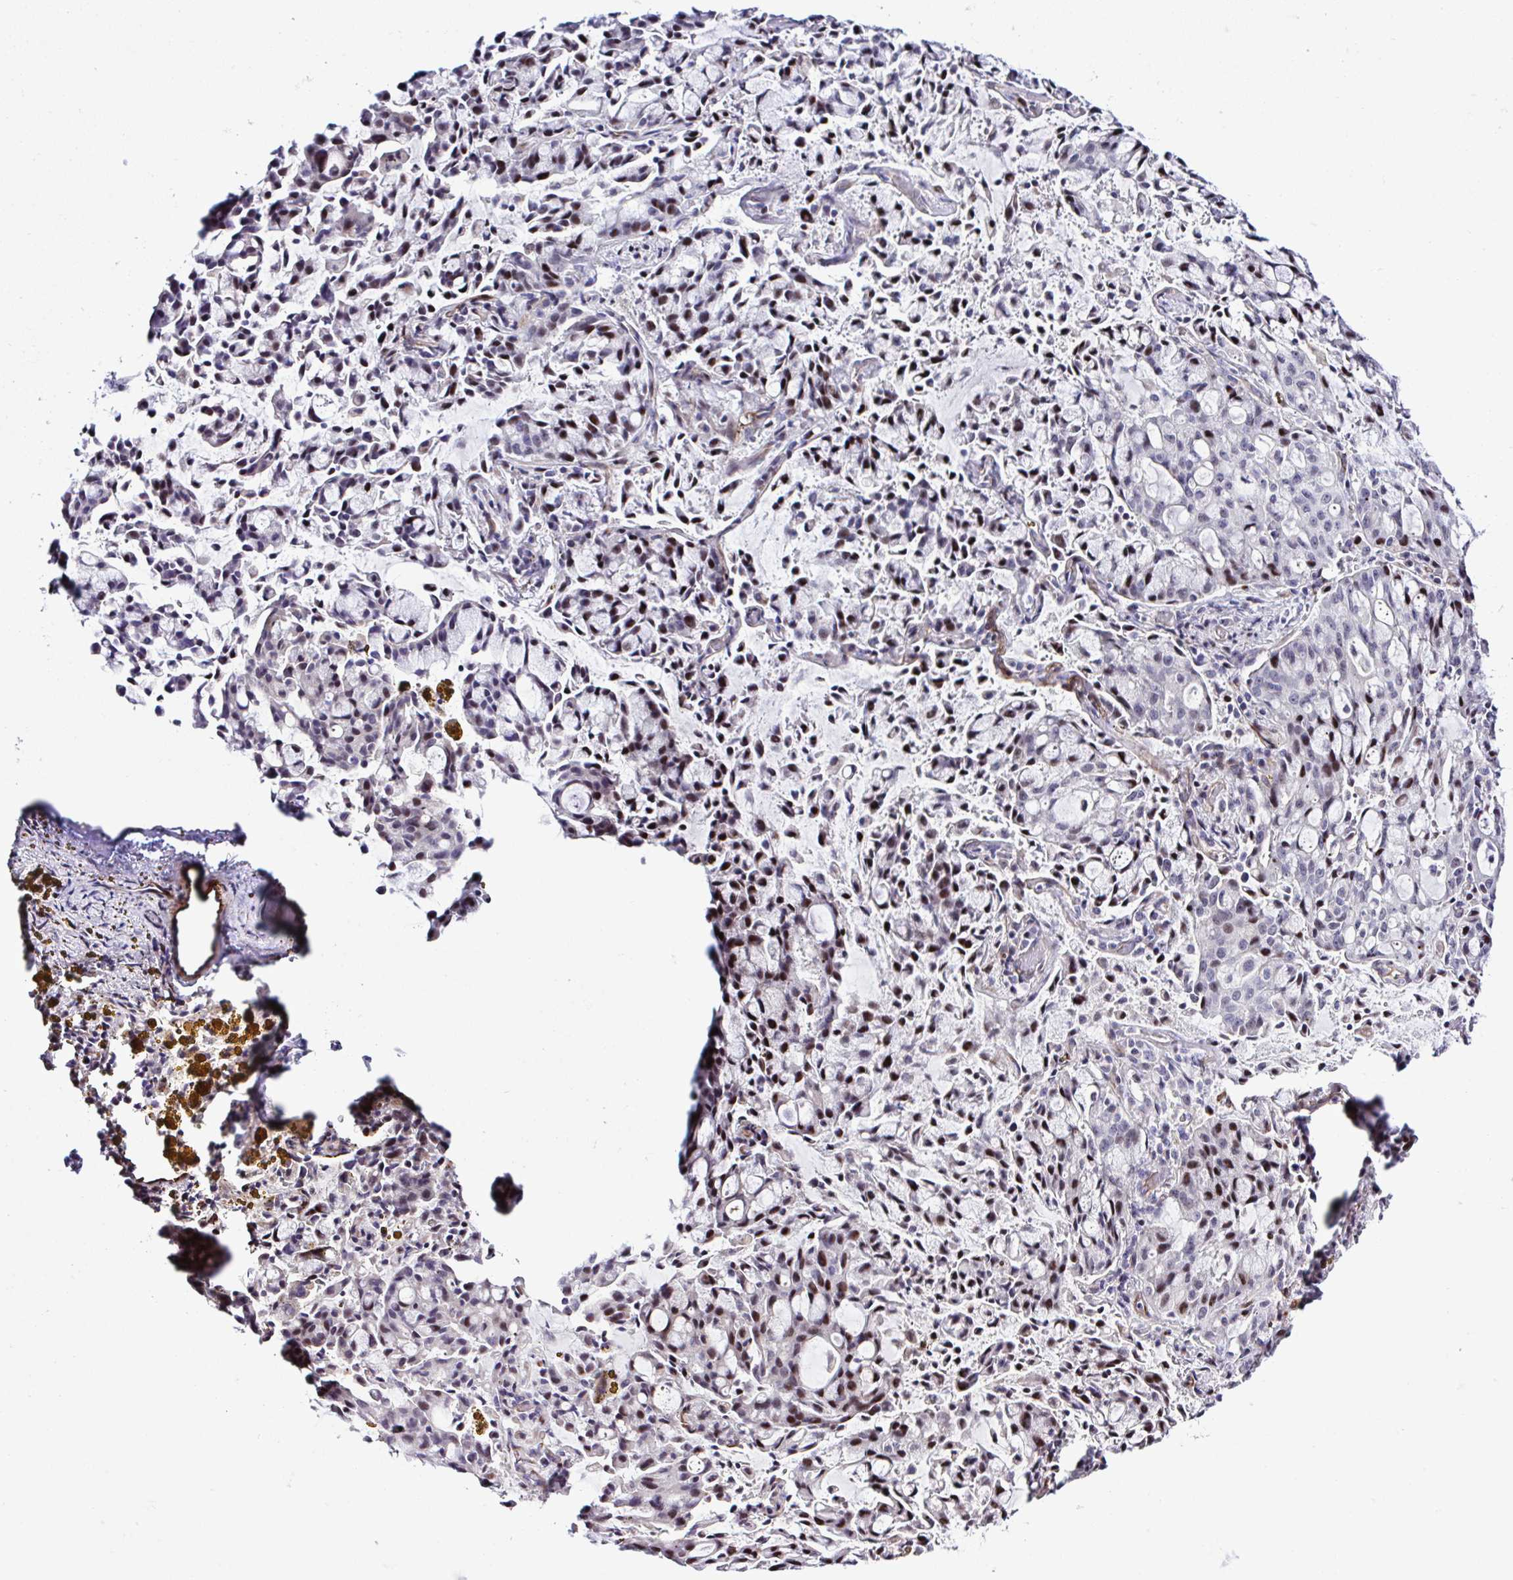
{"staining": {"intensity": "moderate", "quantity": "25%-75%", "location": "nuclear"}, "tissue": "lung cancer", "cell_type": "Tumor cells", "image_type": "cancer", "snomed": [{"axis": "morphology", "description": "Adenocarcinoma, NOS"}, {"axis": "topography", "description": "Lung"}], "caption": "This is a histology image of IHC staining of lung cancer (adenocarcinoma), which shows moderate positivity in the nuclear of tumor cells.", "gene": "FBXO34", "patient": {"sex": "female", "age": 44}}